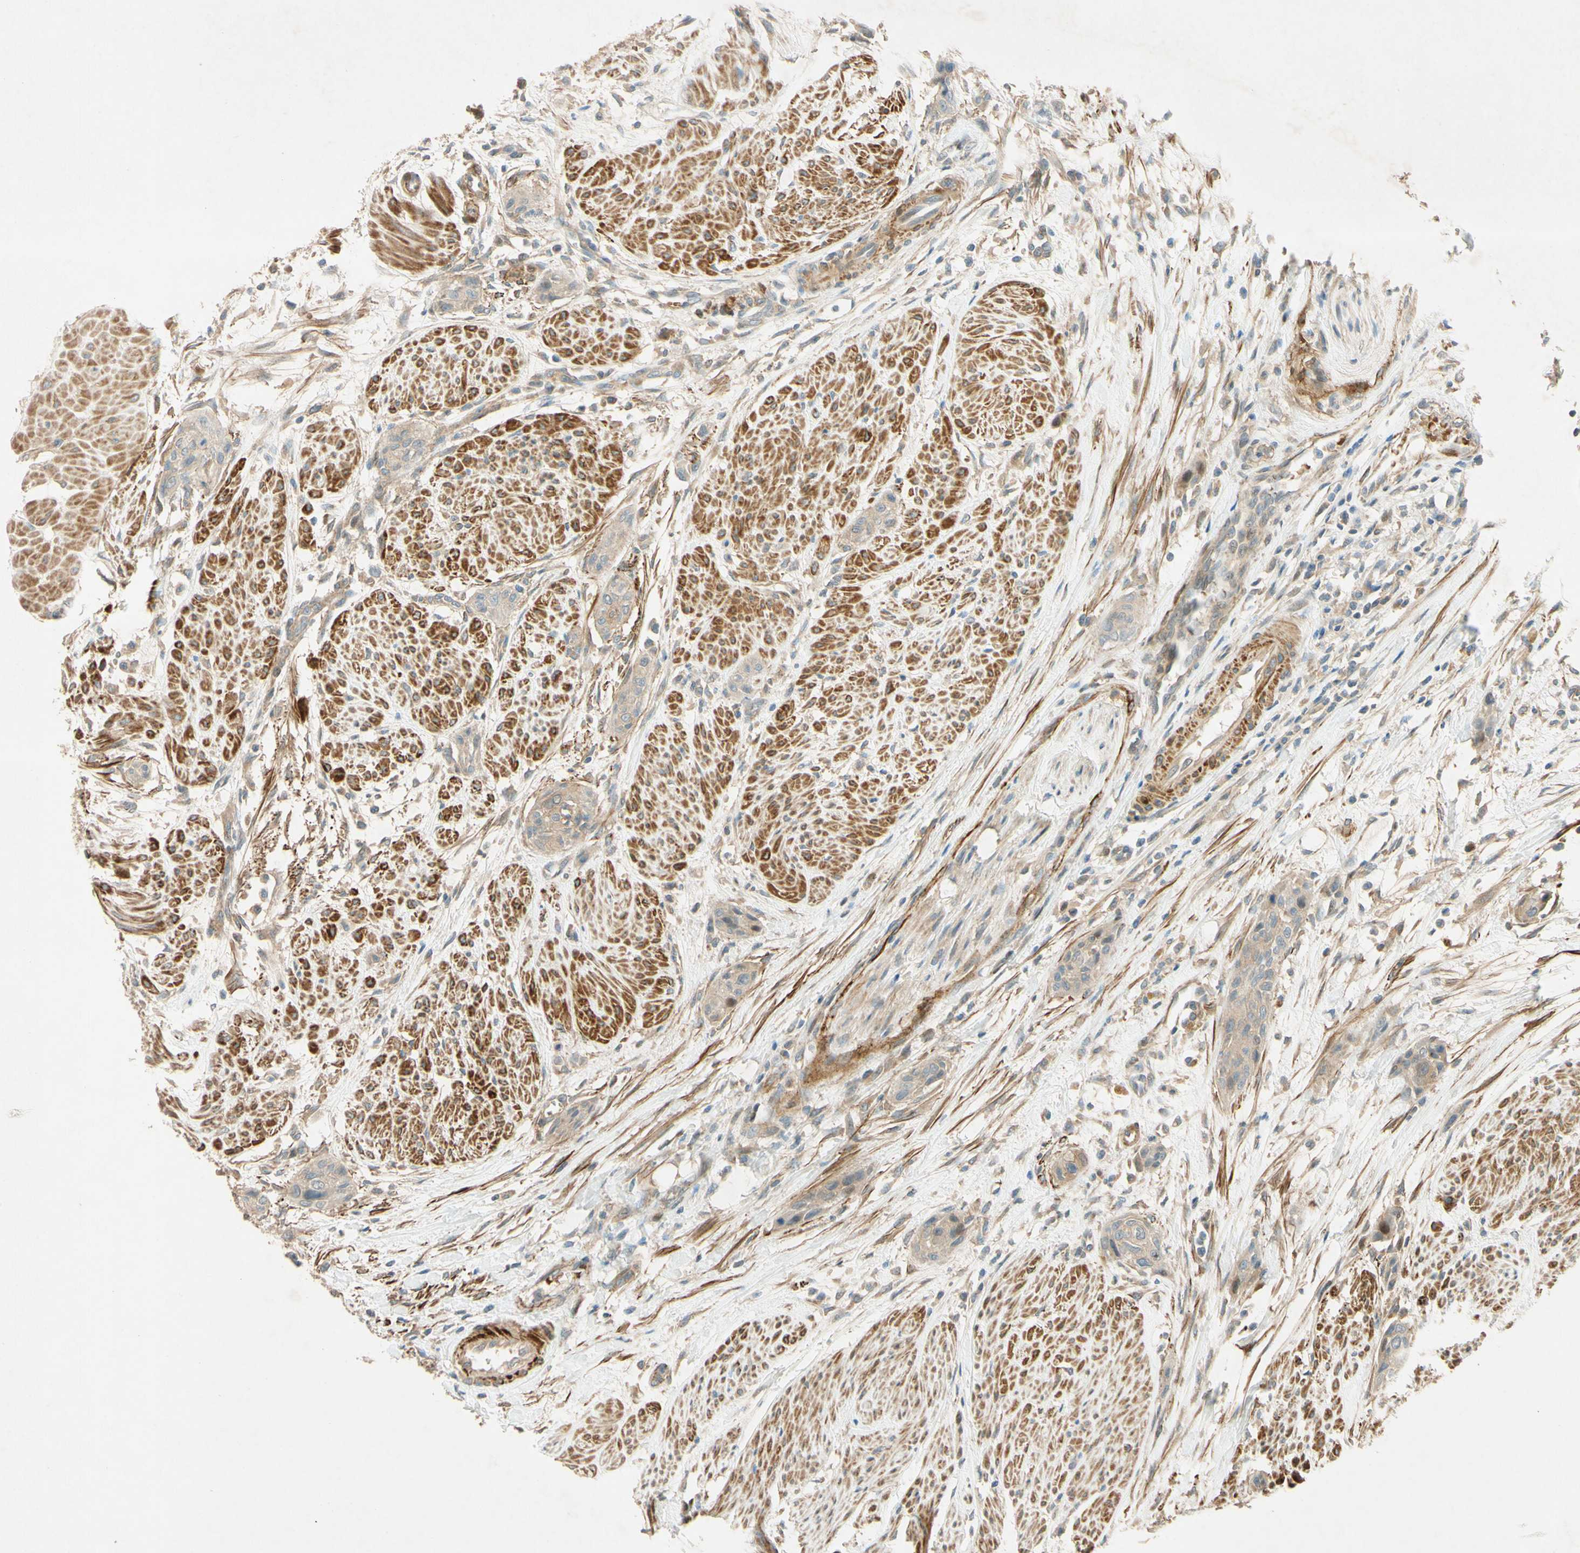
{"staining": {"intensity": "weak", "quantity": ">75%", "location": "cytoplasmic/membranous"}, "tissue": "urothelial cancer", "cell_type": "Tumor cells", "image_type": "cancer", "snomed": [{"axis": "morphology", "description": "Urothelial carcinoma, High grade"}, {"axis": "topography", "description": "Urinary bladder"}], "caption": "Protein expression analysis of high-grade urothelial carcinoma reveals weak cytoplasmic/membranous expression in about >75% of tumor cells.", "gene": "ADAM17", "patient": {"sex": "male", "age": 35}}